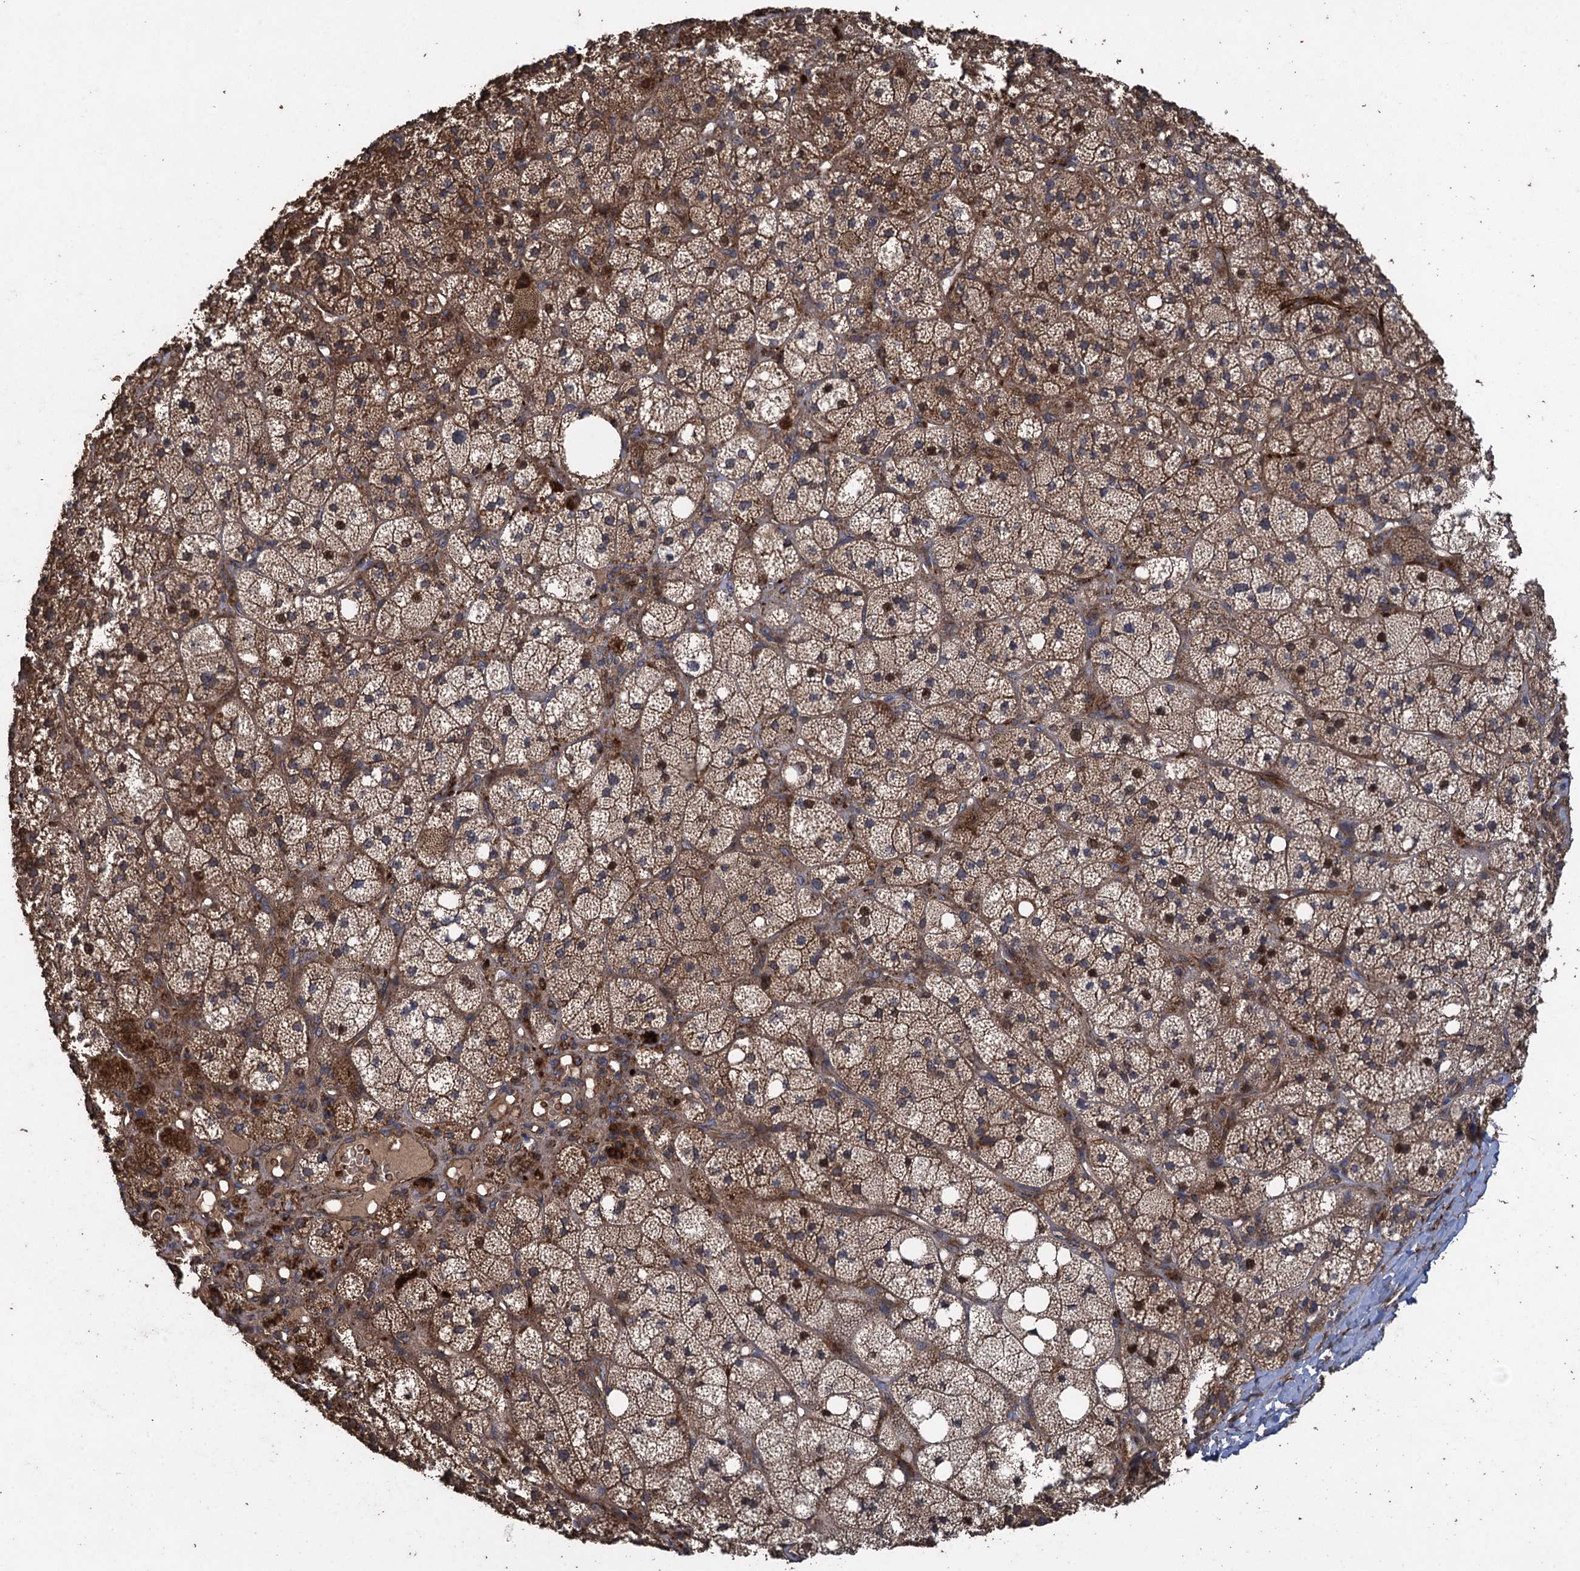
{"staining": {"intensity": "strong", "quantity": "25%-75%", "location": "cytoplasmic/membranous"}, "tissue": "adrenal gland", "cell_type": "Glandular cells", "image_type": "normal", "snomed": [{"axis": "morphology", "description": "Normal tissue, NOS"}, {"axis": "topography", "description": "Adrenal gland"}], "caption": "Unremarkable adrenal gland displays strong cytoplasmic/membranous expression in about 25%-75% of glandular cells, visualized by immunohistochemistry. The staining was performed using DAB to visualize the protein expression in brown, while the nuclei were stained in blue with hematoxylin (Magnification: 20x).", "gene": "TXNDC11", "patient": {"sex": "male", "age": 61}}